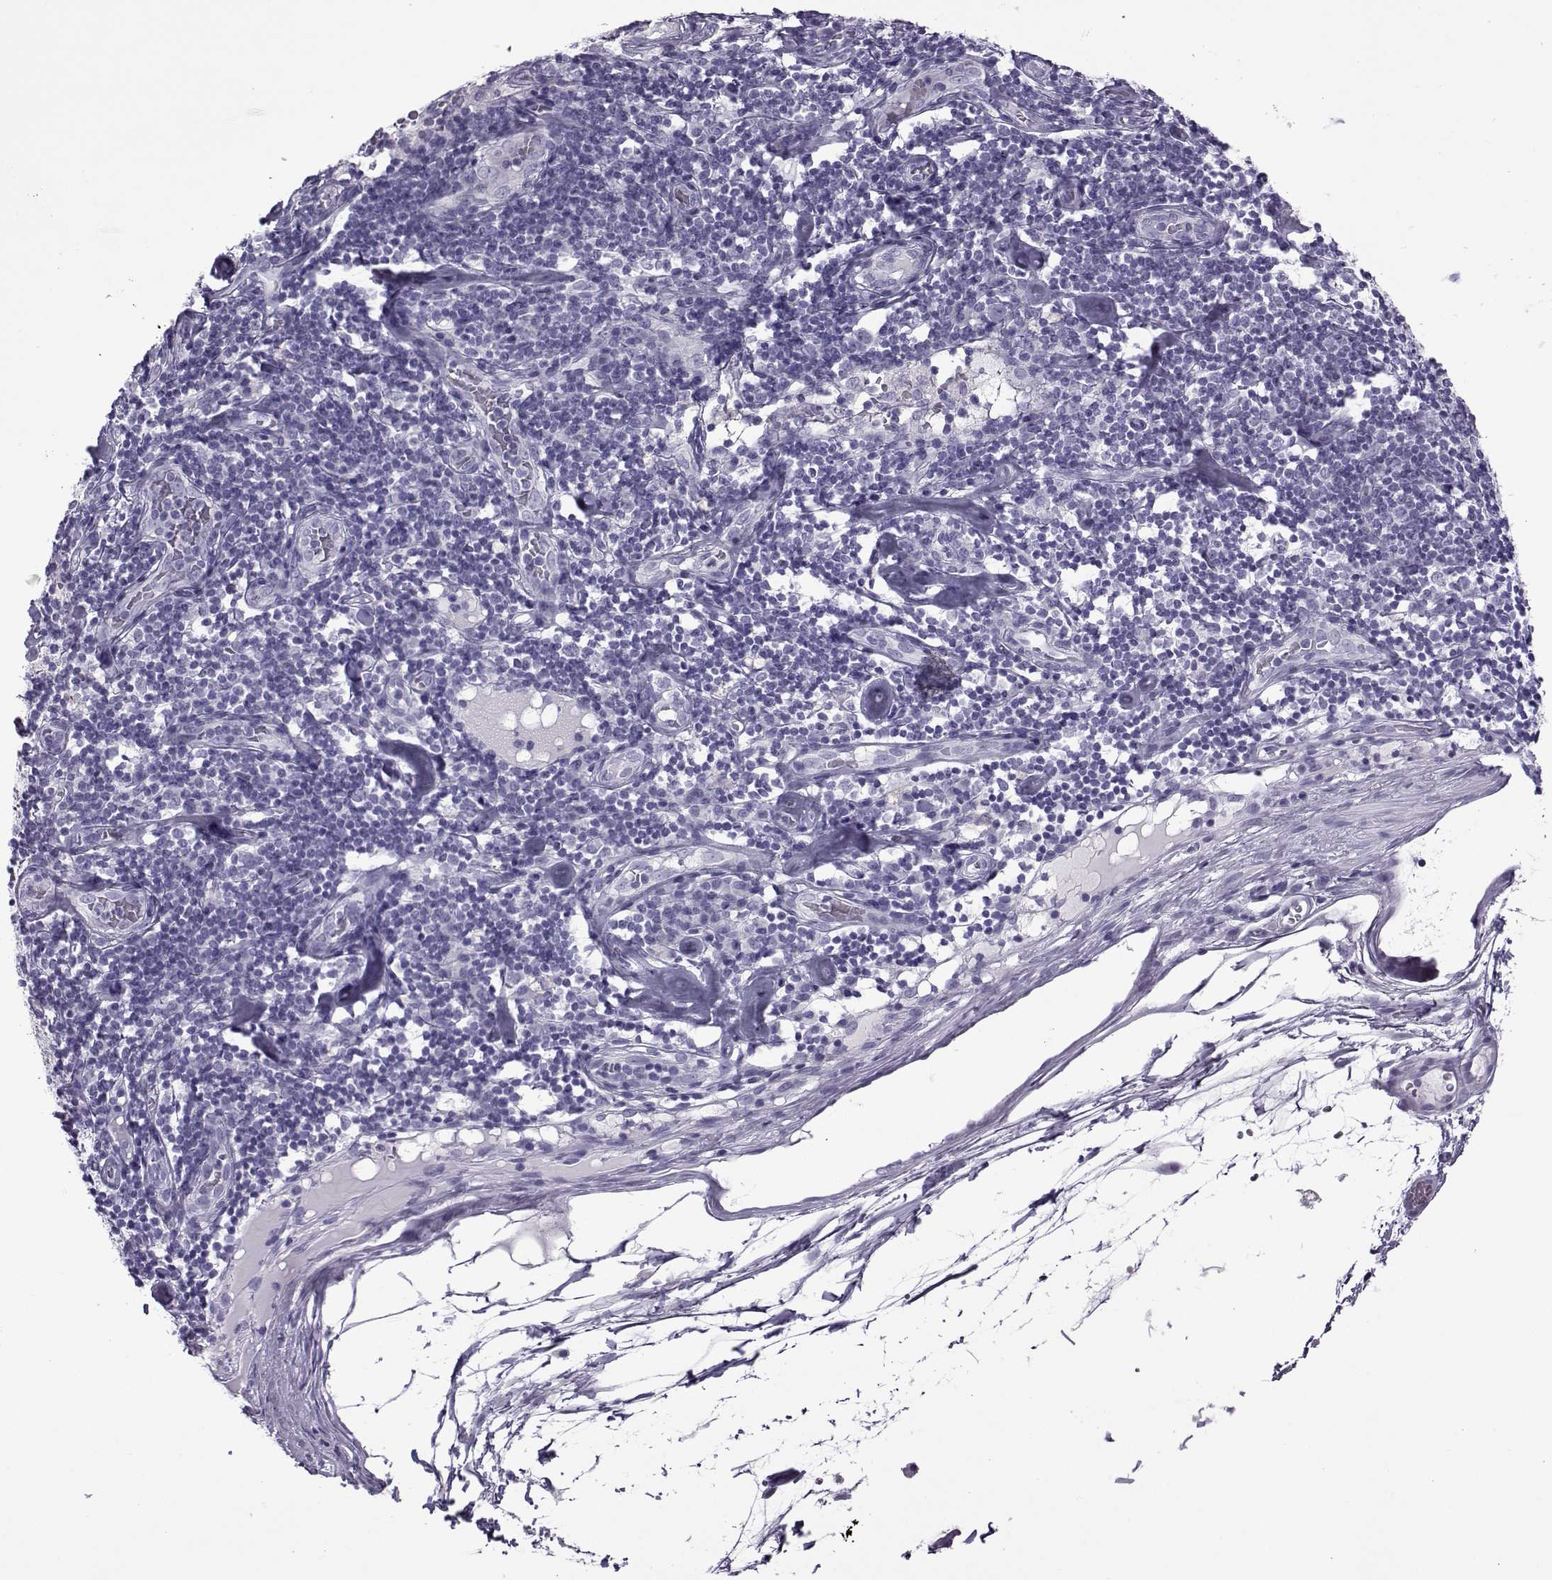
{"staining": {"intensity": "negative", "quantity": "none", "location": "none"}, "tissue": "melanoma", "cell_type": "Tumor cells", "image_type": "cancer", "snomed": [{"axis": "morphology", "description": "Malignant melanoma, Metastatic site"}, {"axis": "topography", "description": "Lymph node"}], "caption": "The IHC histopathology image has no significant positivity in tumor cells of malignant melanoma (metastatic site) tissue.", "gene": "OIP5", "patient": {"sex": "female", "age": 64}}